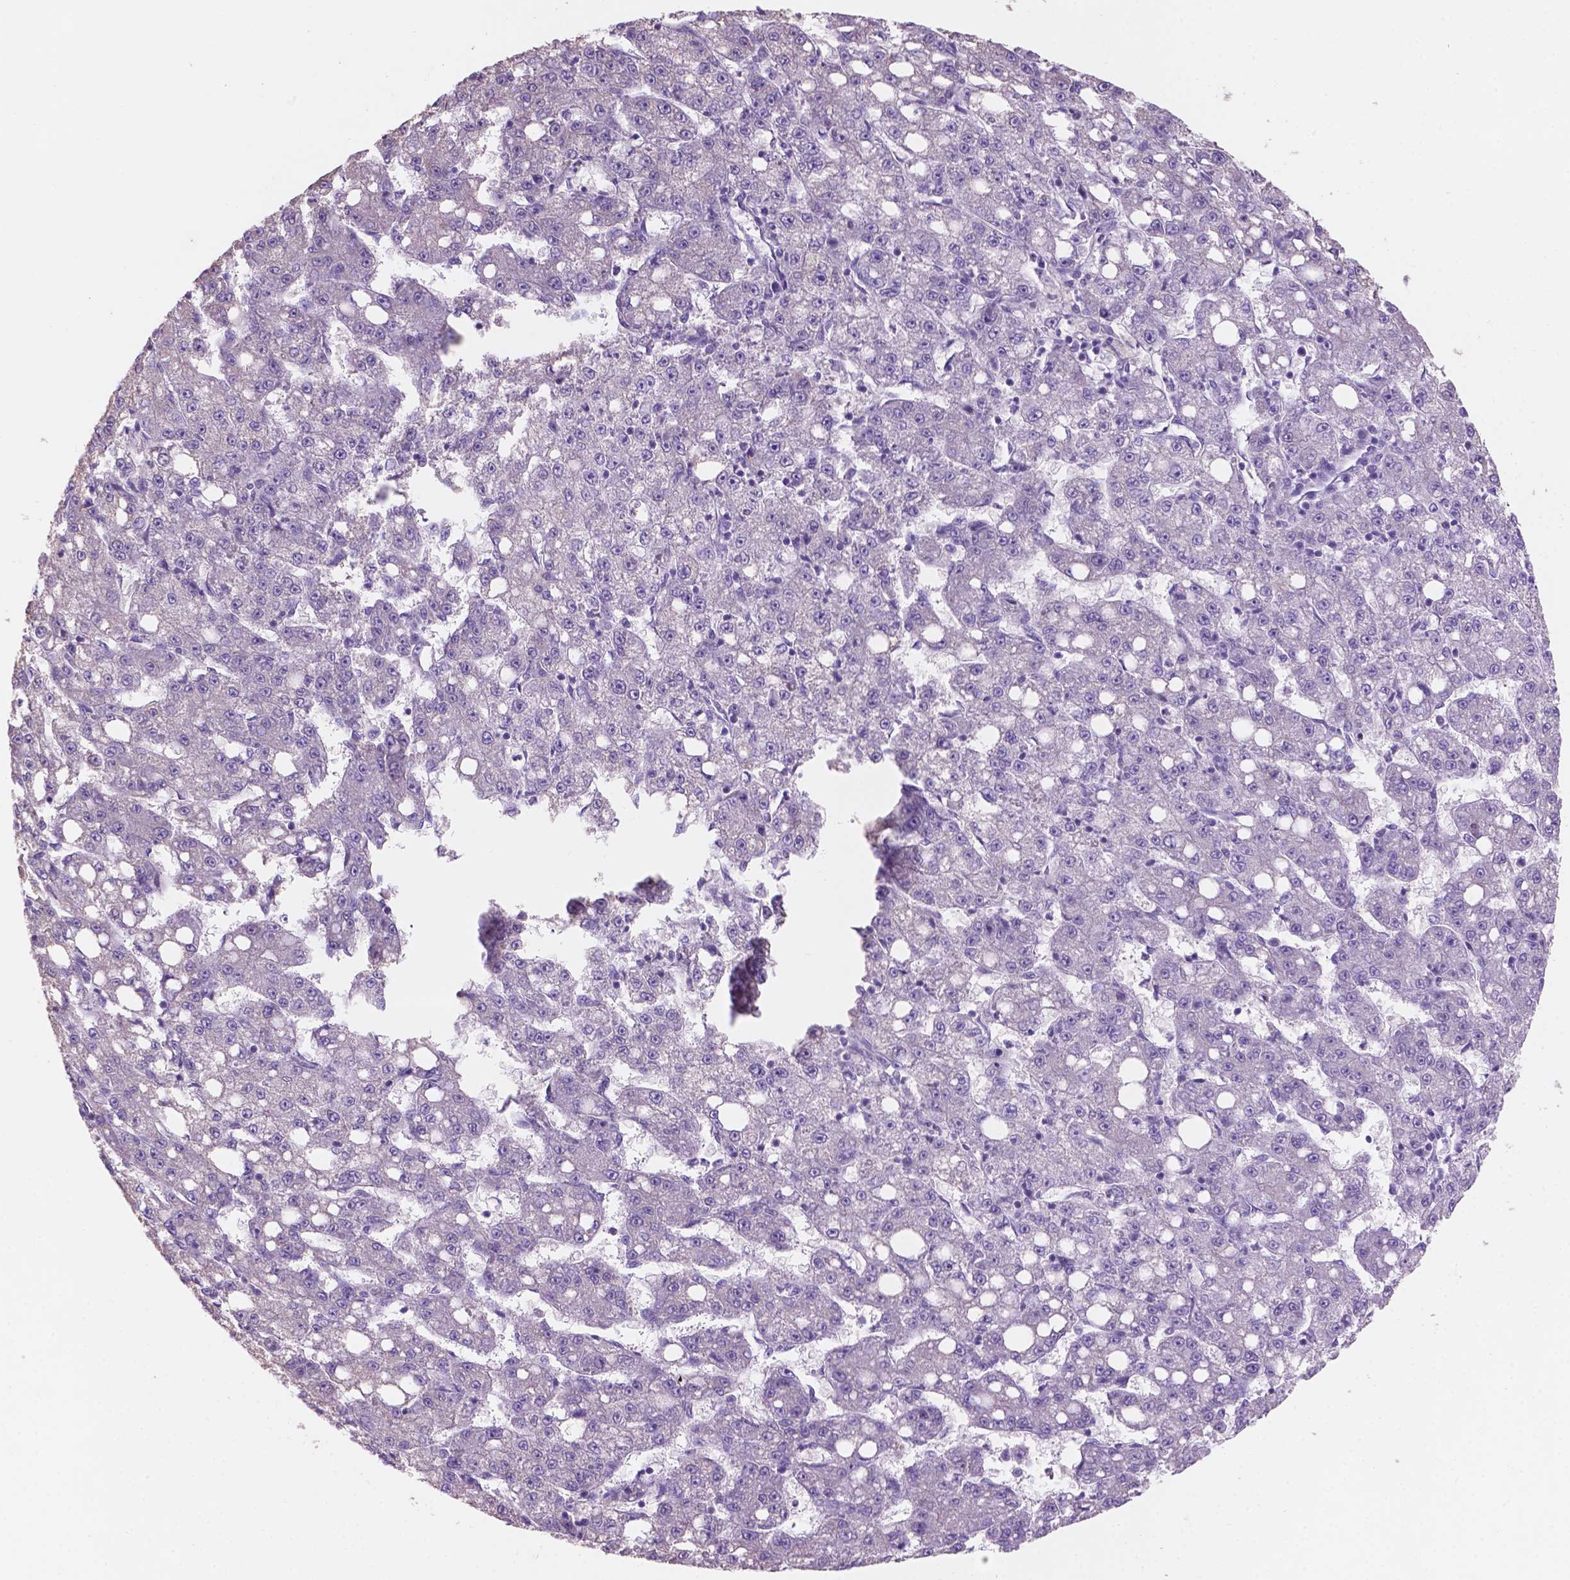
{"staining": {"intensity": "negative", "quantity": "none", "location": "none"}, "tissue": "liver cancer", "cell_type": "Tumor cells", "image_type": "cancer", "snomed": [{"axis": "morphology", "description": "Carcinoma, Hepatocellular, NOS"}, {"axis": "topography", "description": "Liver"}], "caption": "Immunohistochemistry (IHC) photomicrograph of human liver cancer (hepatocellular carcinoma) stained for a protein (brown), which displays no expression in tumor cells.", "gene": "SBSN", "patient": {"sex": "female", "age": 65}}